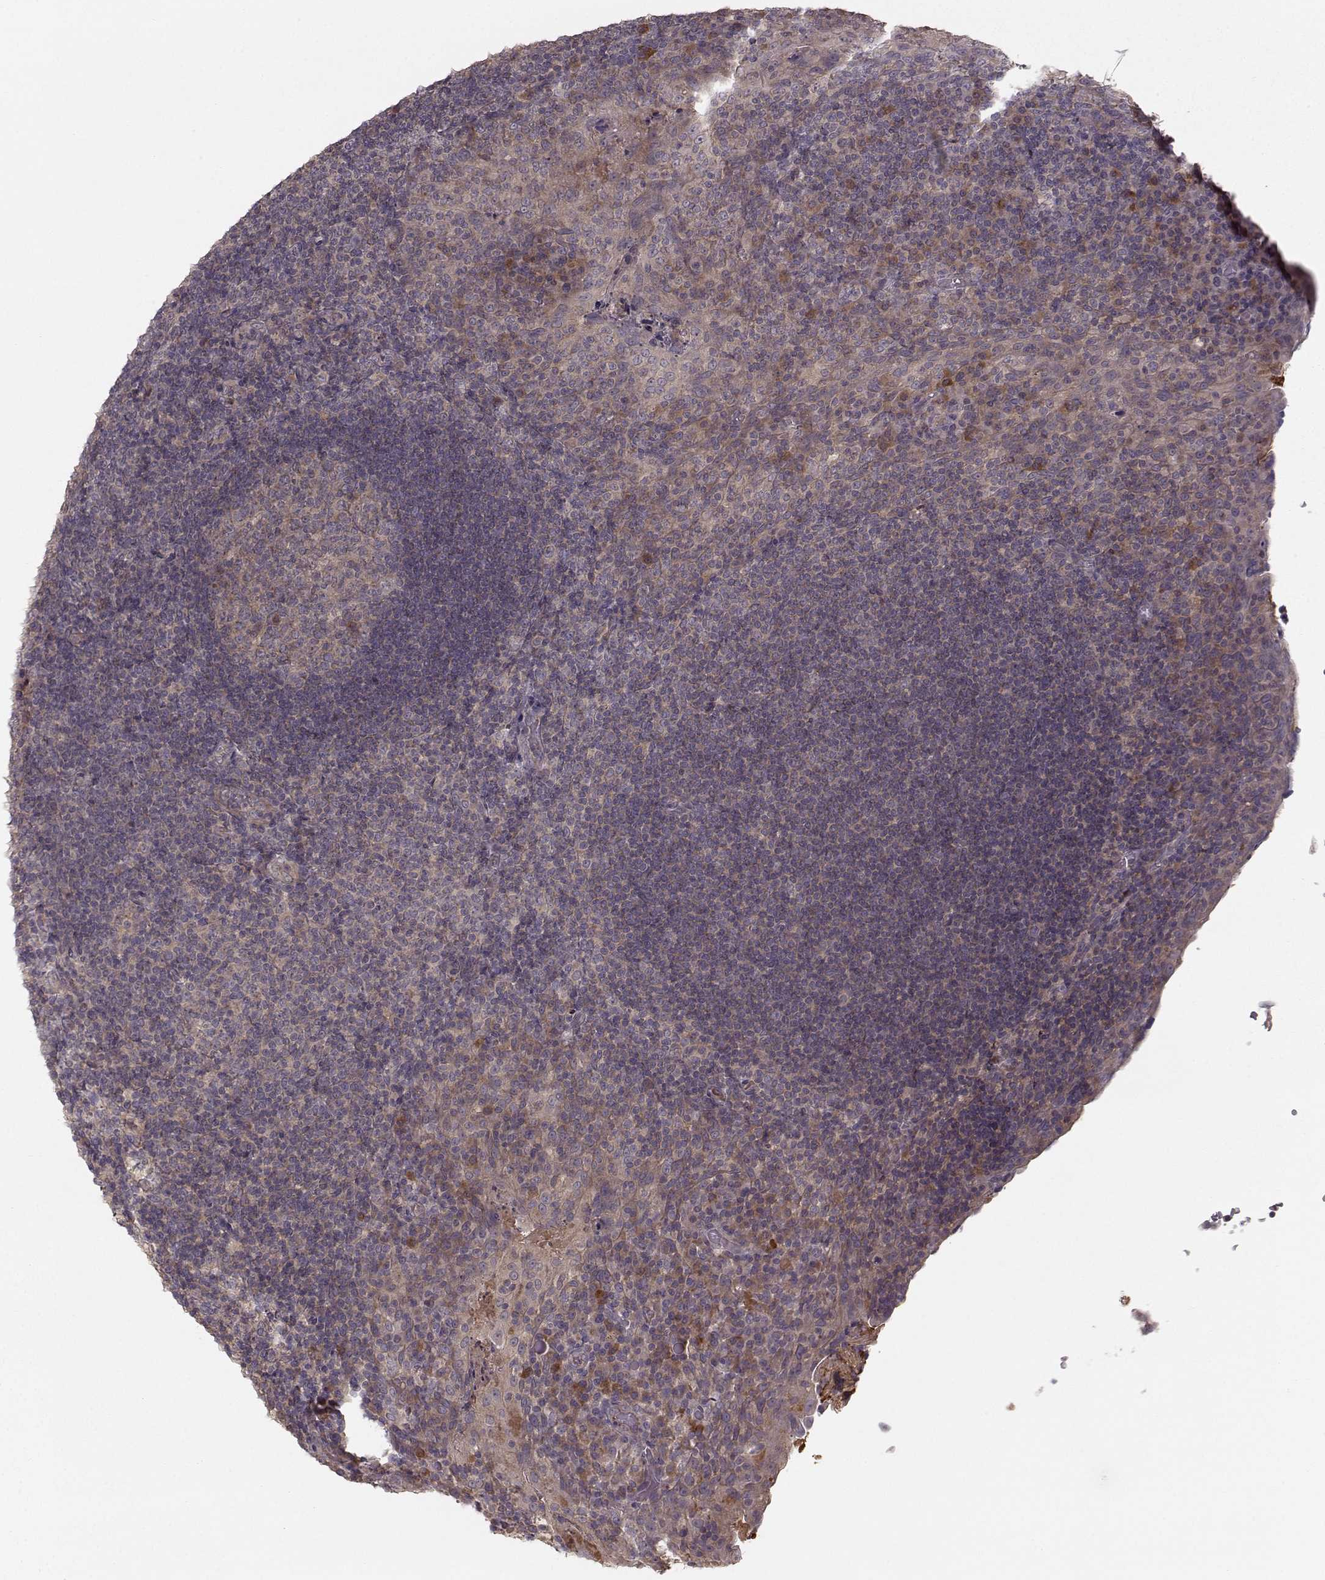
{"staining": {"intensity": "weak", "quantity": ">75%", "location": "cytoplasmic/membranous"}, "tissue": "tonsil", "cell_type": "Germinal center cells", "image_type": "normal", "snomed": [{"axis": "morphology", "description": "Normal tissue, NOS"}, {"axis": "topography", "description": "Tonsil"}], "caption": "Immunohistochemistry (IHC) (DAB (3,3'-diaminobenzidine)) staining of unremarkable human tonsil exhibits weak cytoplasmic/membranous protein expression in approximately >75% of germinal center cells. Using DAB (brown) and hematoxylin (blue) stains, captured at high magnification using brightfield microscopy.", "gene": "WNT6", "patient": {"sex": "male", "age": 17}}